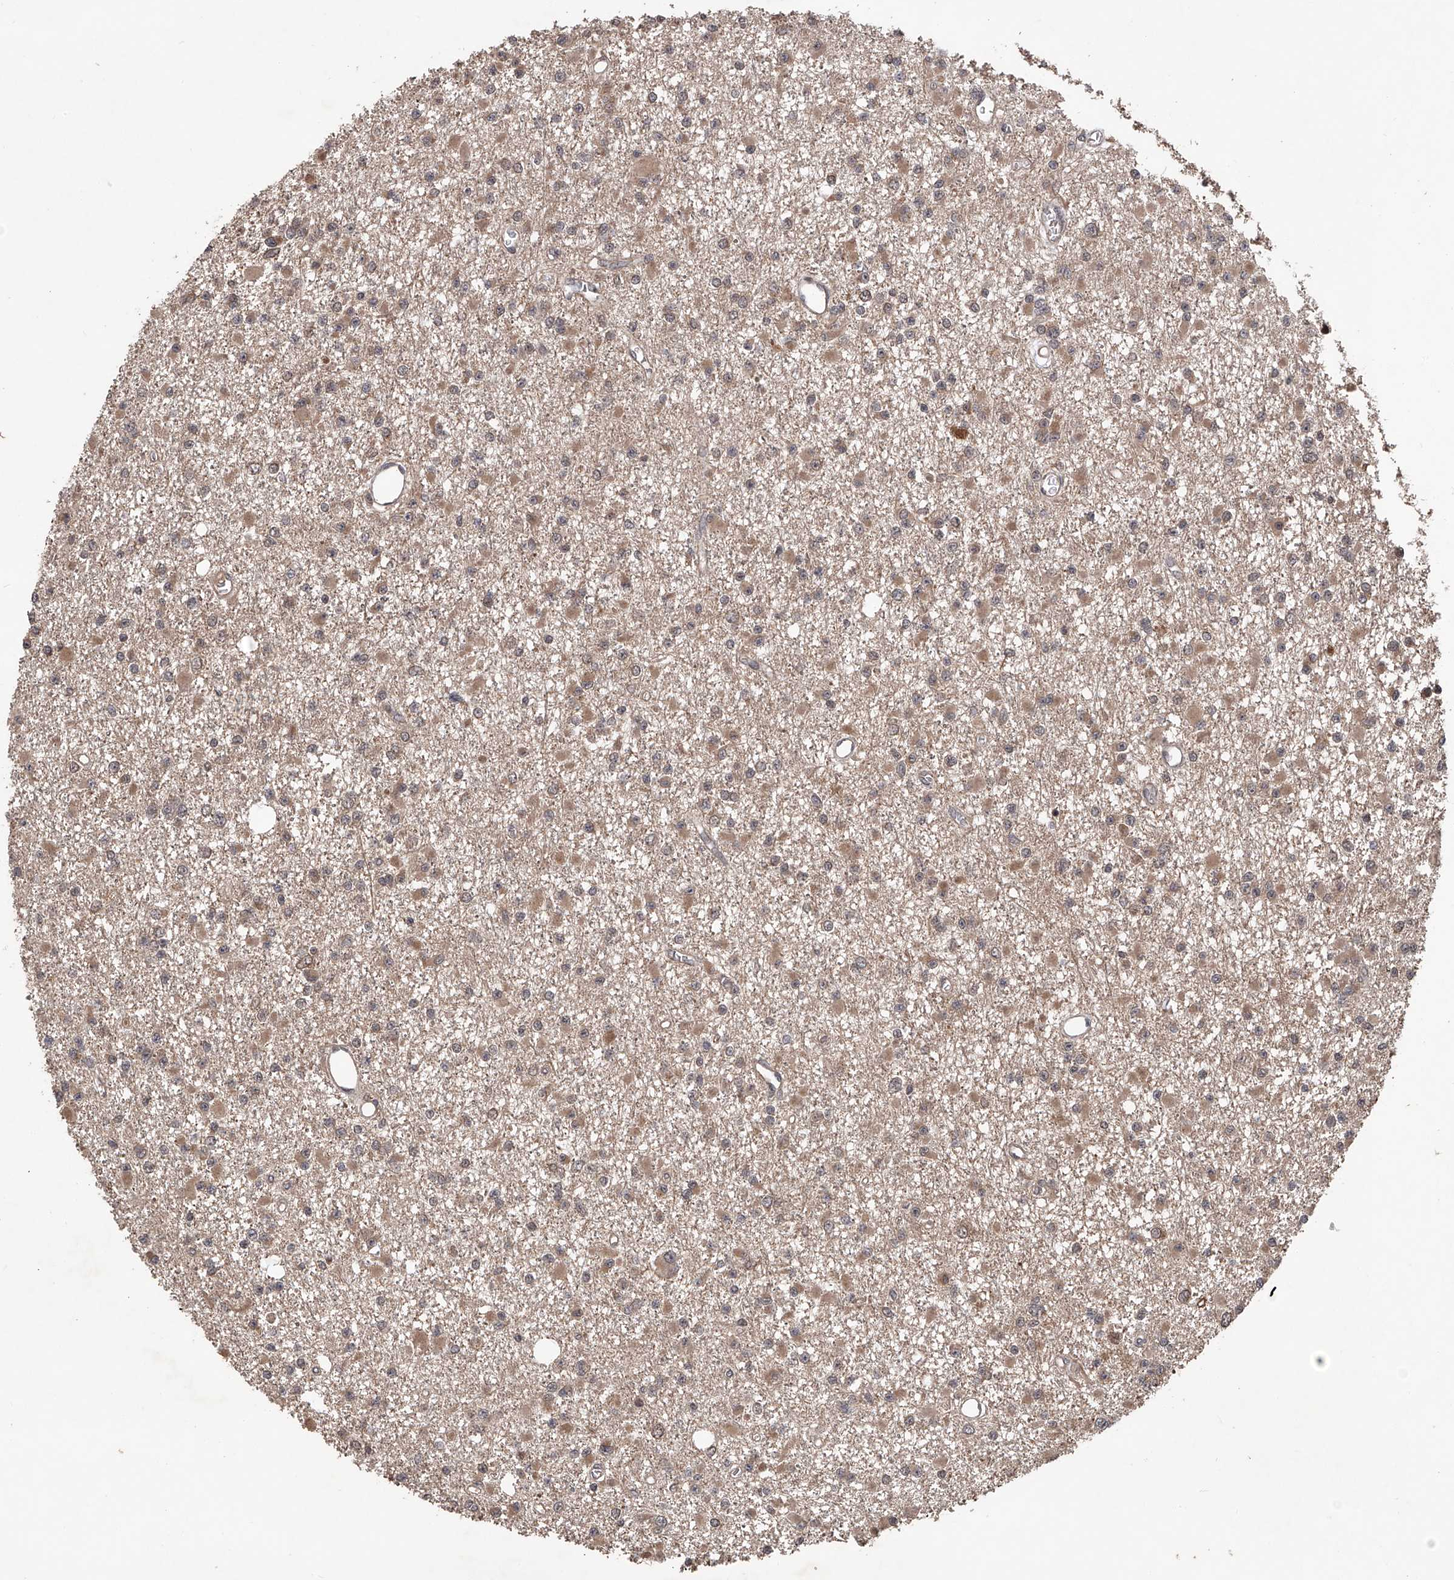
{"staining": {"intensity": "weak", "quantity": "25%-75%", "location": "cytoplasmic/membranous"}, "tissue": "glioma", "cell_type": "Tumor cells", "image_type": "cancer", "snomed": [{"axis": "morphology", "description": "Glioma, malignant, Low grade"}, {"axis": "topography", "description": "Brain"}], "caption": "Immunohistochemistry (IHC) (DAB) staining of human glioma shows weak cytoplasmic/membranous protein expression in about 25%-75% of tumor cells.", "gene": "LYSMD4", "patient": {"sex": "female", "age": 22}}